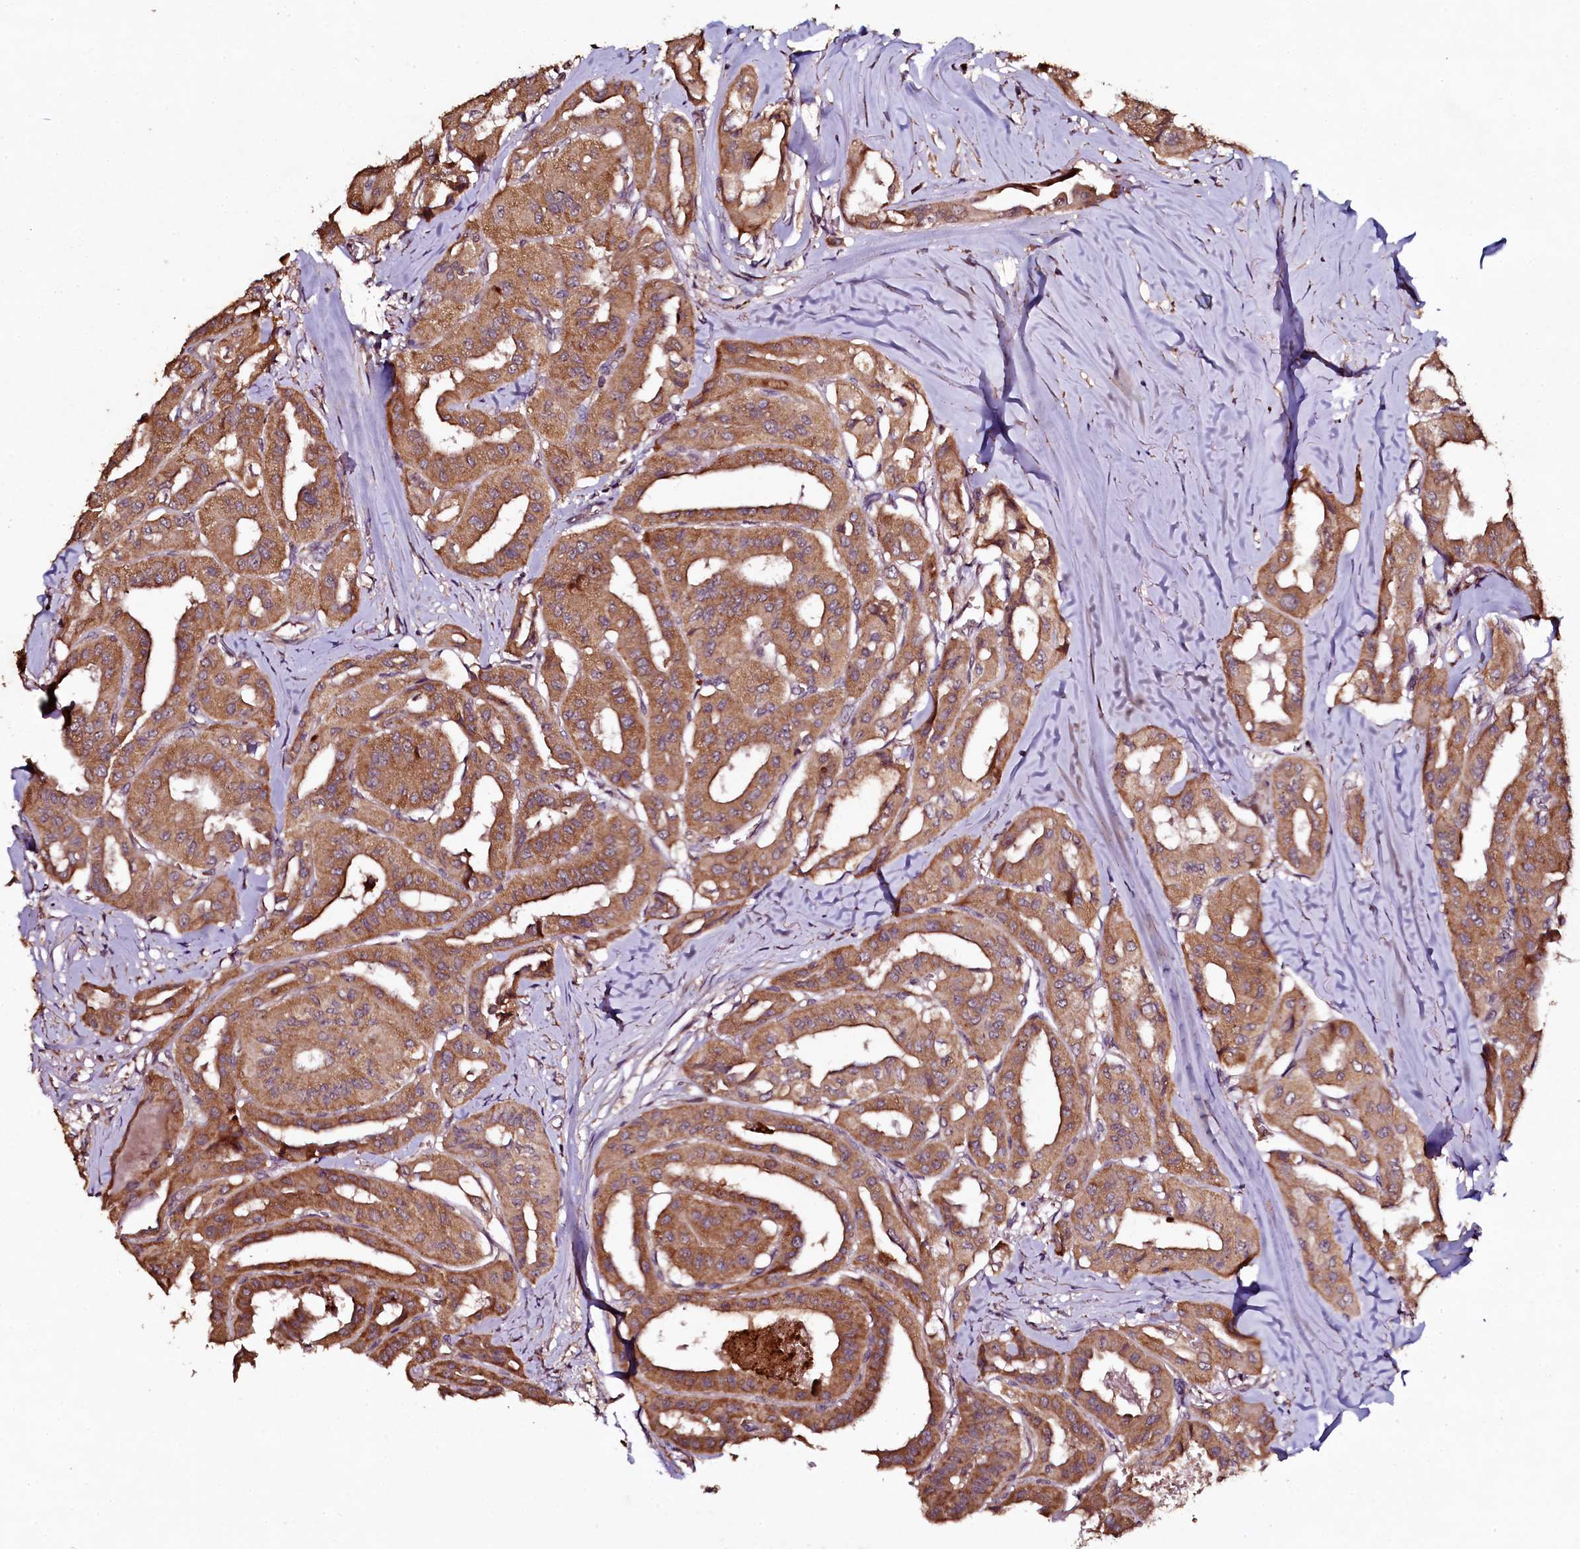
{"staining": {"intensity": "moderate", "quantity": ">75%", "location": "cytoplasmic/membranous"}, "tissue": "thyroid cancer", "cell_type": "Tumor cells", "image_type": "cancer", "snomed": [{"axis": "morphology", "description": "Papillary adenocarcinoma, NOS"}, {"axis": "topography", "description": "Thyroid gland"}], "caption": "DAB immunohistochemical staining of human papillary adenocarcinoma (thyroid) demonstrates moderate cytoplasmic/membranous protein expression in approximately >75% of tumor cells.", "gene": "SEC24C", "patient": {"sex": "female", "age": 59}}